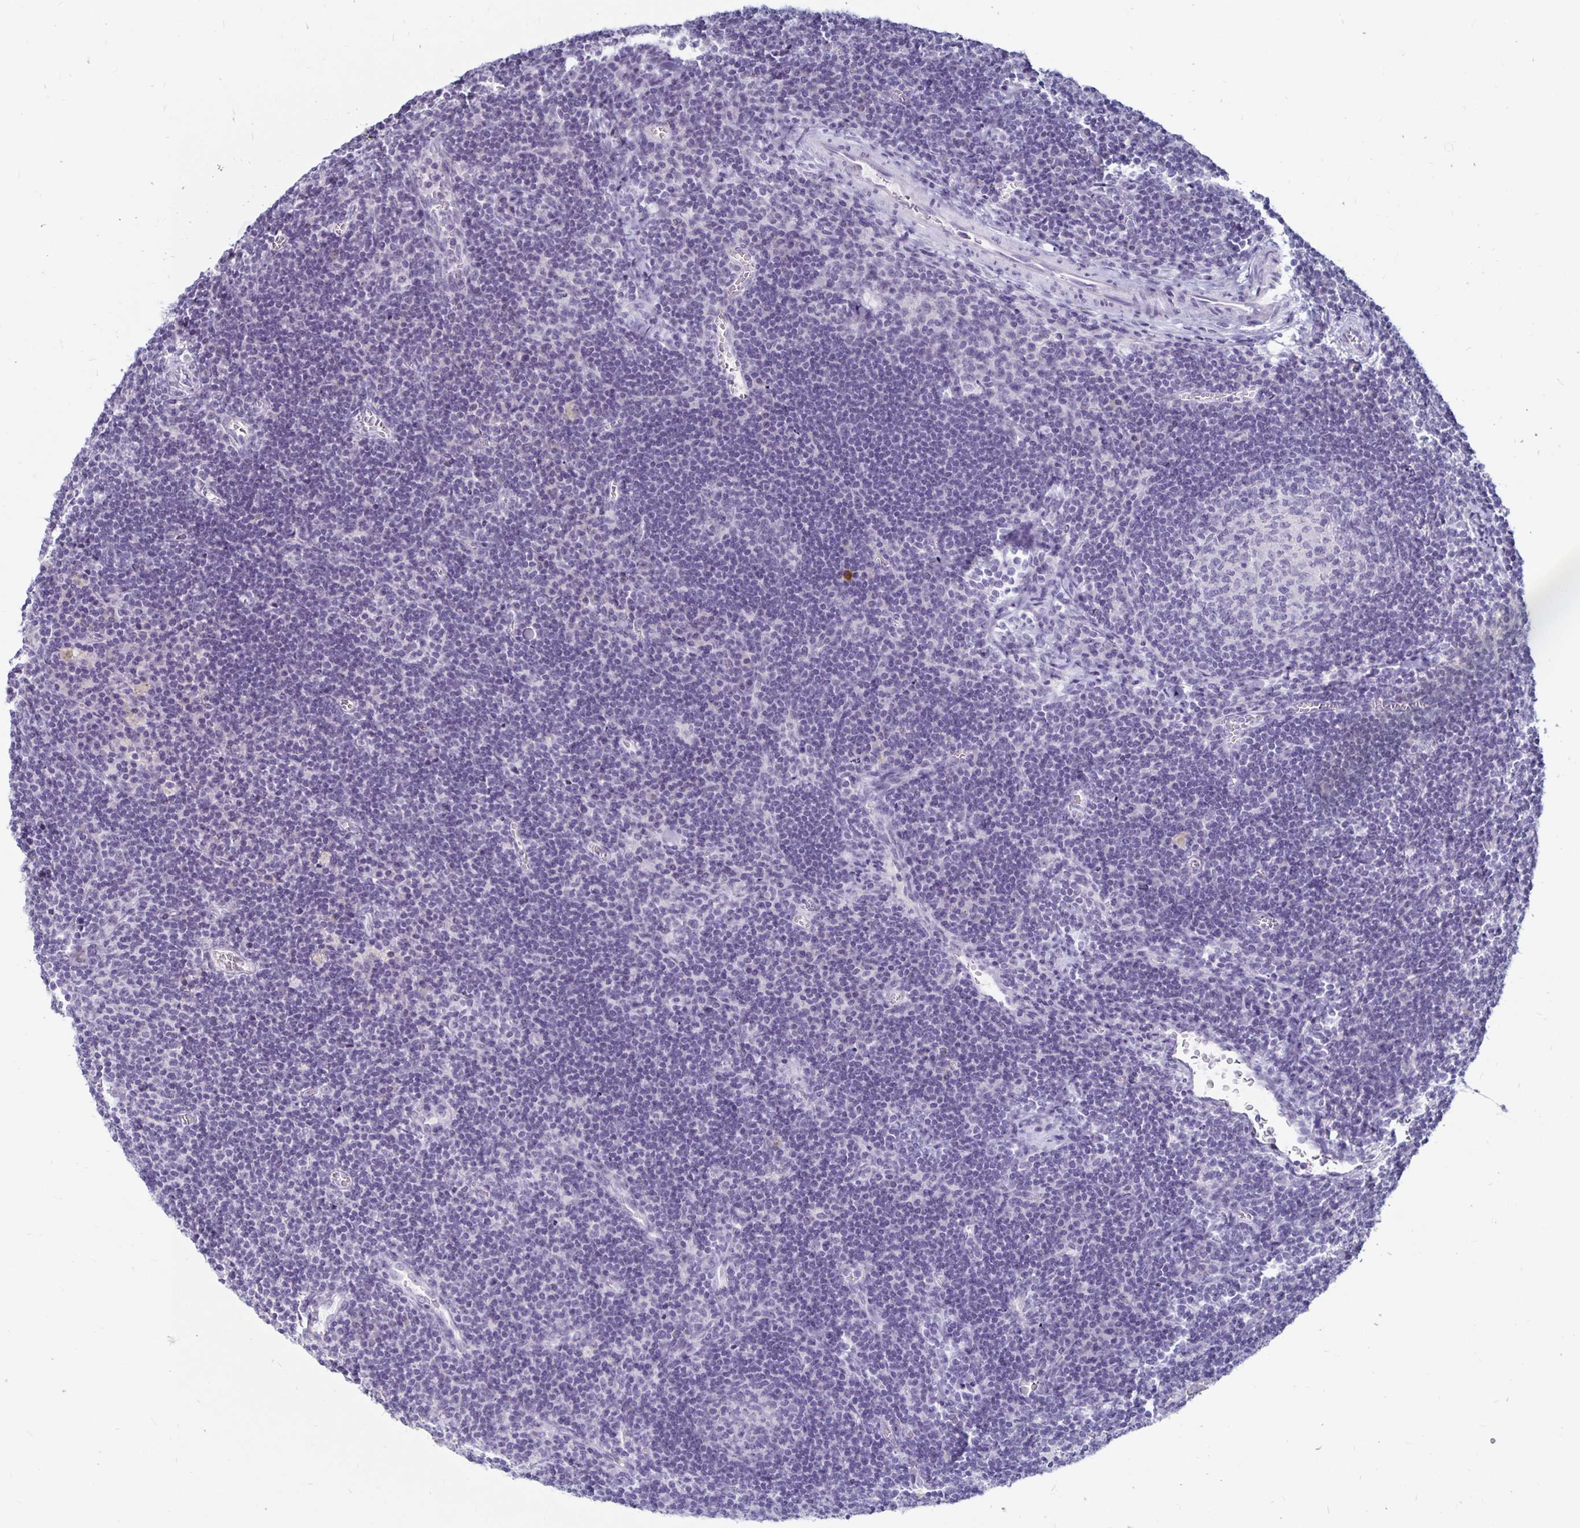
{"staining": {"intensity": "negative", "quantity": "none", "location": "none"}, "tissue": "lymph node", "cell_type": "Germinal center cells", "image_type": "normal", "snomed": [{"axis": "morphology", "description": "Normal tissue, NOS"}, {"axis": "topography", "description": "Lymph node"}], "caption": "Histopathology image shows no protein positivity in germinal center cells of unremarkable lymph node. The staining was performed using DAB (3,3'-diaminobenzidine) to visualize the protein expression in brown, while the nuclei were stained in blue with hematoxylin (Magnification: 20x).", "gene": "KCNQ2", "patient": {"sex": "male", "age": 67}}